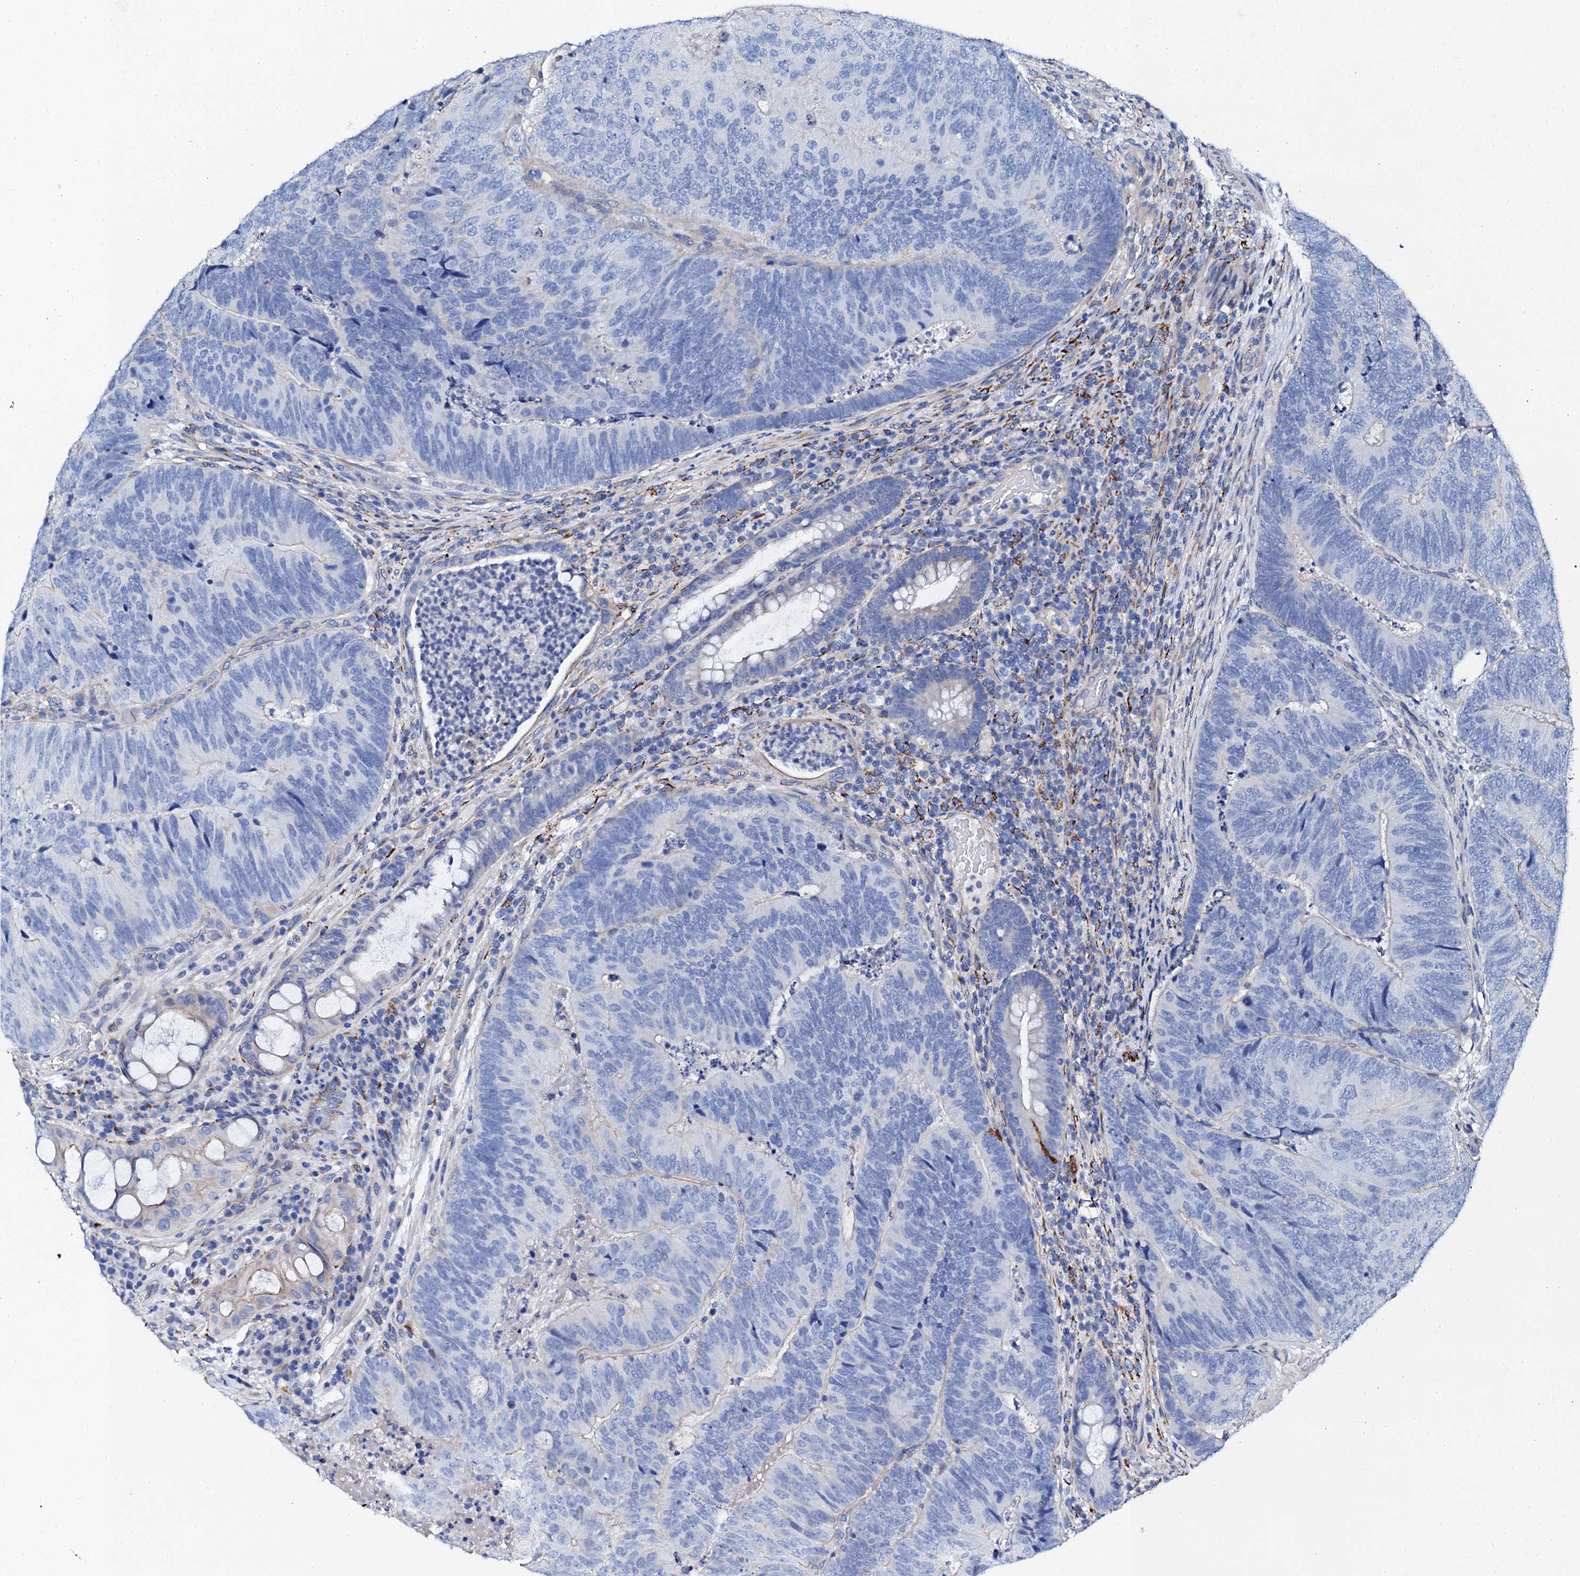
{"staining": {"intensity": "negative", "quantity": "none", "location": "none"}, "tissue": "colorectal cancer", "cell_type": "Tumor cells", "image_type": "cancer", "snomed": [{"axis": "morphology", "description": "Adenocarcinoma, NOS"}, {"axis": "topography", "description": "Colon"}], "caption": "This is an IHC image of human colorectal cancer (adenocarcinoma). There is no expression in tumor cells.", "gene": "KLHL32", "patient": {"sex": "female", "age": 67}}